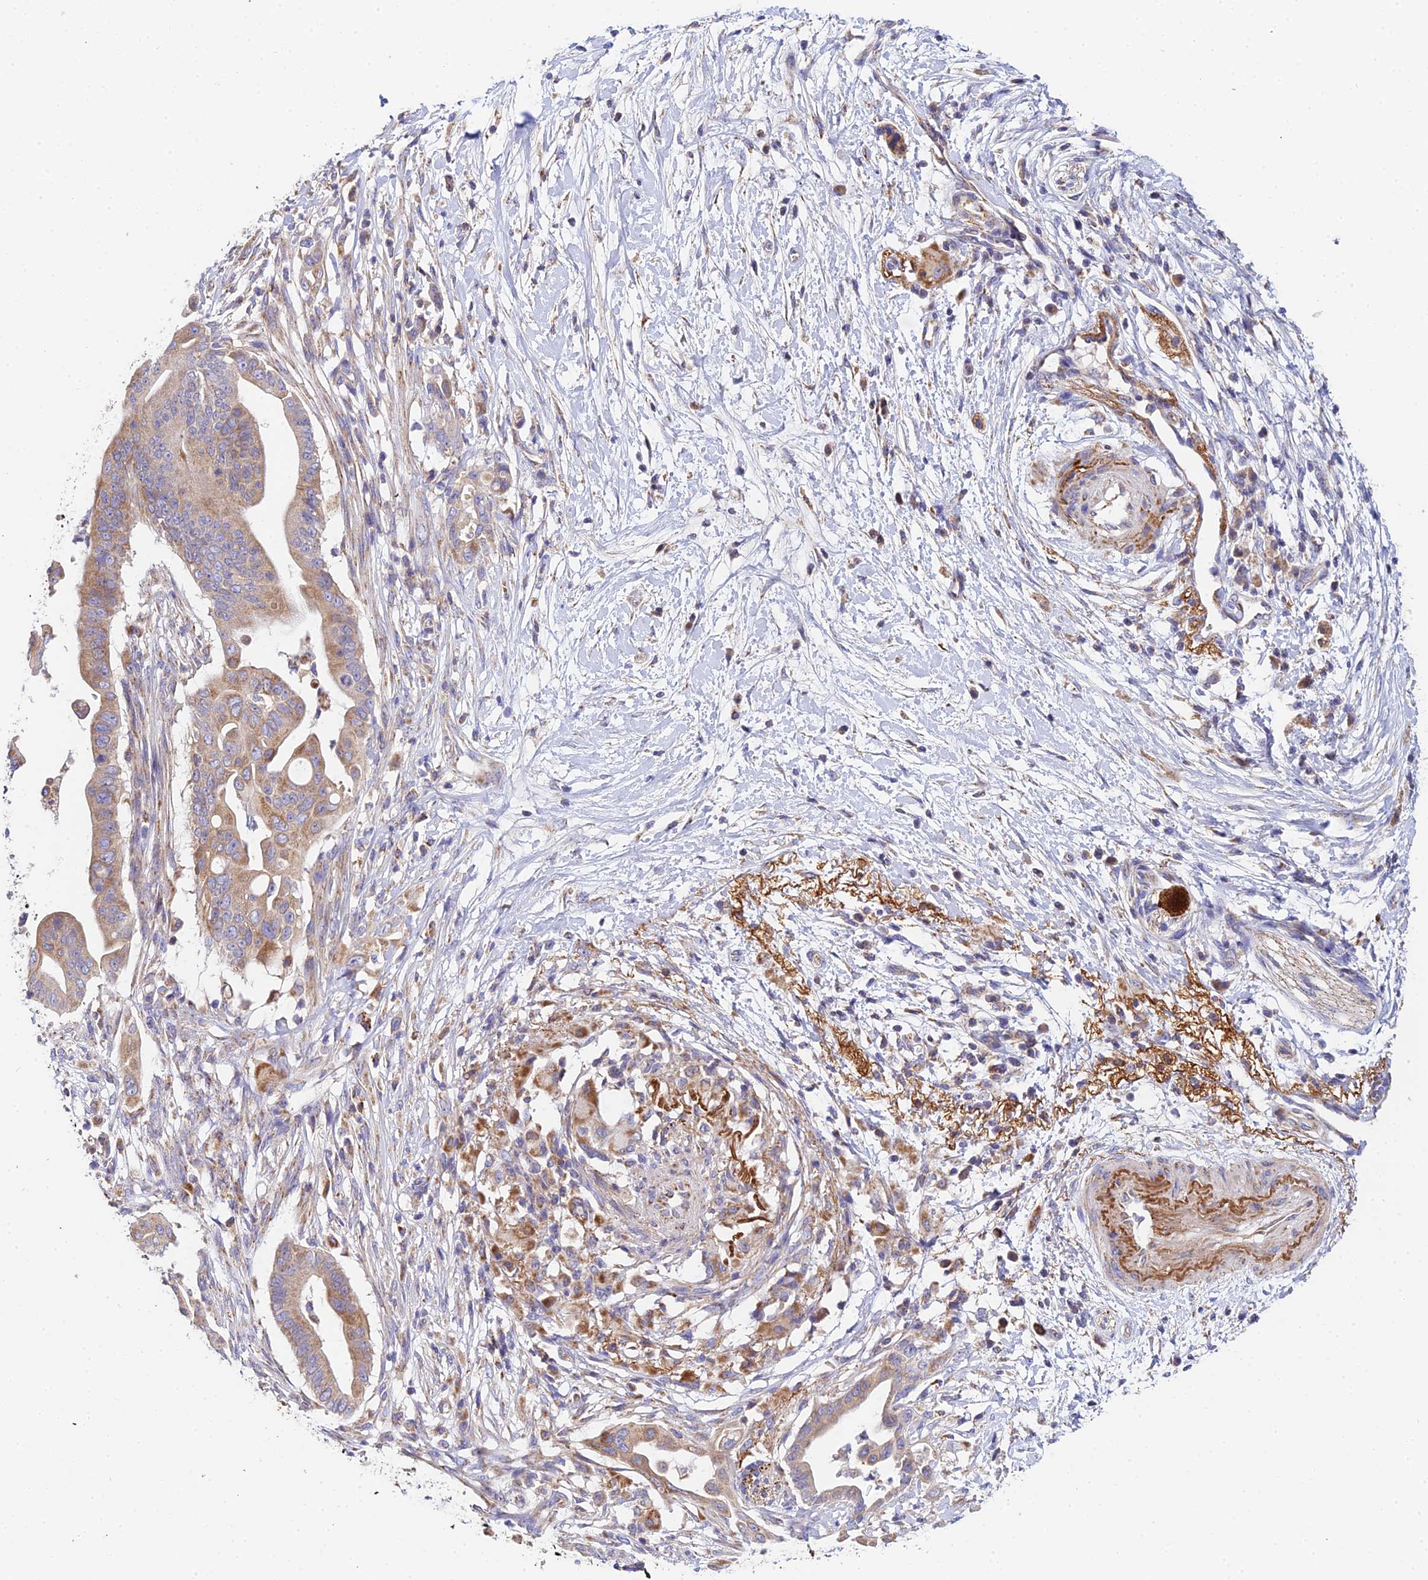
{"staining": {"intensity": "moderate", "quantity": ">75%", "location": "cytoplasmic/membranous"}, "tissue": "pancreatic cancer", "cell_type": "Tumor cells", "image_type": "cancer", "snomed": [{"axis": "morphology", "description": "Adenocarcinoma, NOS"}, {"axis": "topography", "description": "Pancreas"}], "caption": "Protein expression analysis of human pancreatic cancer (adenocarcinoma) reveals moderate cytoplasmic/membranous staining in approximately >75% of tumor cells. (brown staining indicates protein expression, while blue staining denotes nuclei).", "gene": "NIPSNAP3A", "patient": {"sex": "male", "age": 68}}